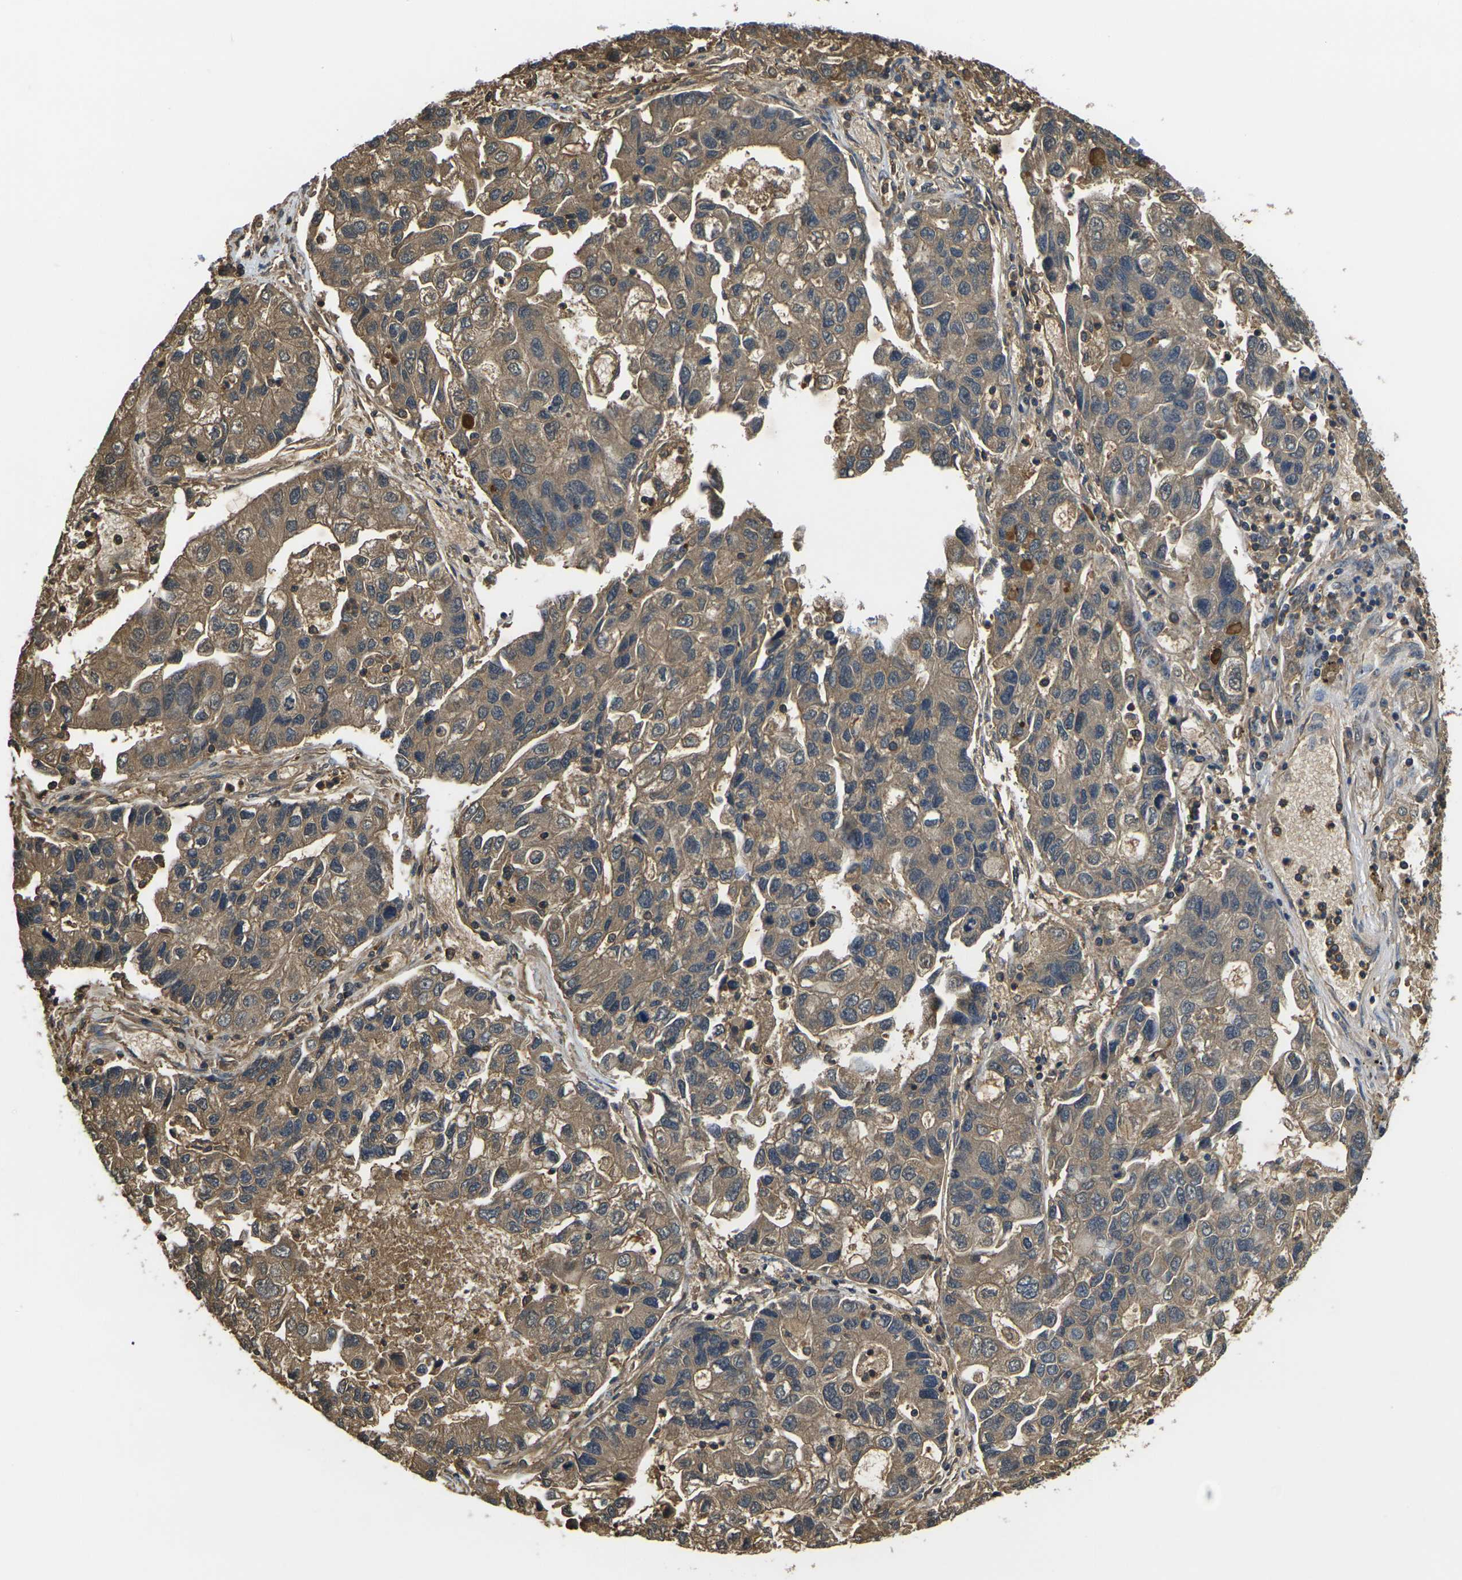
{"staining": {"intensity": "moderate", "quantity": ">75%", "location": "cytoplasmic/membranous"}, "tissue": "lung cancer", "cell_type": "Tumor cells", "image_type": "cancer", "snomed": [{"axis": "morphology", "description": "Adenocarcinoma, NOS"}, {"axis": "topography", "description": "Lung"}], "caption": "DAB (3,3'-diaminobenzidine) immunohistochemical staining of lung cancer (adenocarcinoma) shows moderate cytoplasmic/membranous protein expression in about >75% of tumor cells. The protein of interest is shown in brown color, while the nuclei are stained blue.", "gene": "HSPG2", "patient": {"sex": "female", "age": 51}}